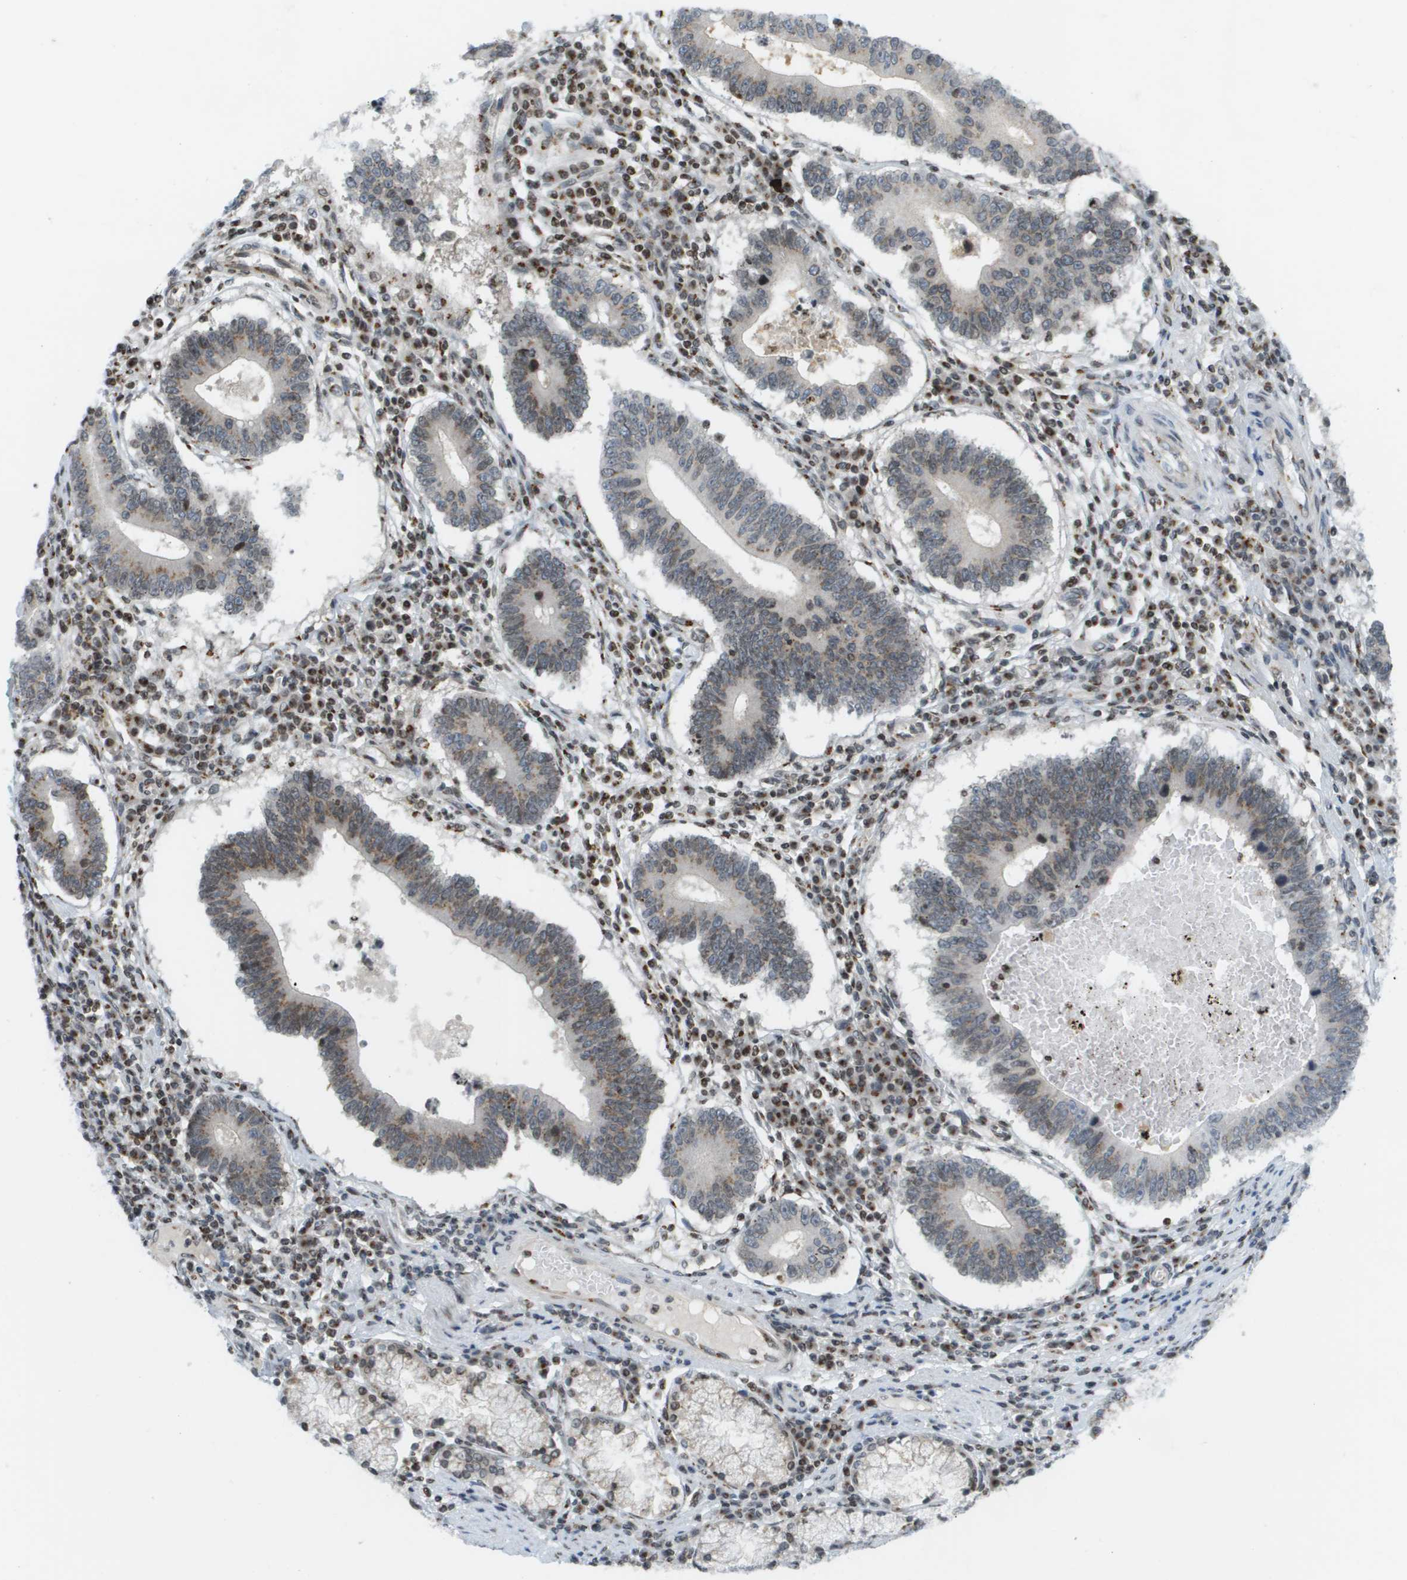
{"staining": {"intensity": "moderate", "quantity": ">75%", "location": "cytoplasmic/membranous,nuclear"}, "tissue": "stomach cancer", "cell_type": "Tumor cells", "image_type": "cancer", "snomed": [{"axis": "morphology", "description": "Adenocarcinoma, NOS"}, {"axis": "topography", "description": "Stomach"}], "caption": "Immunohistochemistry (IHC) image of neoplastic tissue: adenocarcinoma (stomach) stained using immunohistochemistry (IHC) displays medium levels of moderate protein expression localized specifically in the cytoplasmic/membranous and nuclear of tumor cells, appearing as a cytoplasmic/membranous and nuclear brown color.", "gene": "EVC", "patient": {"sex": "male", "age": 59}}